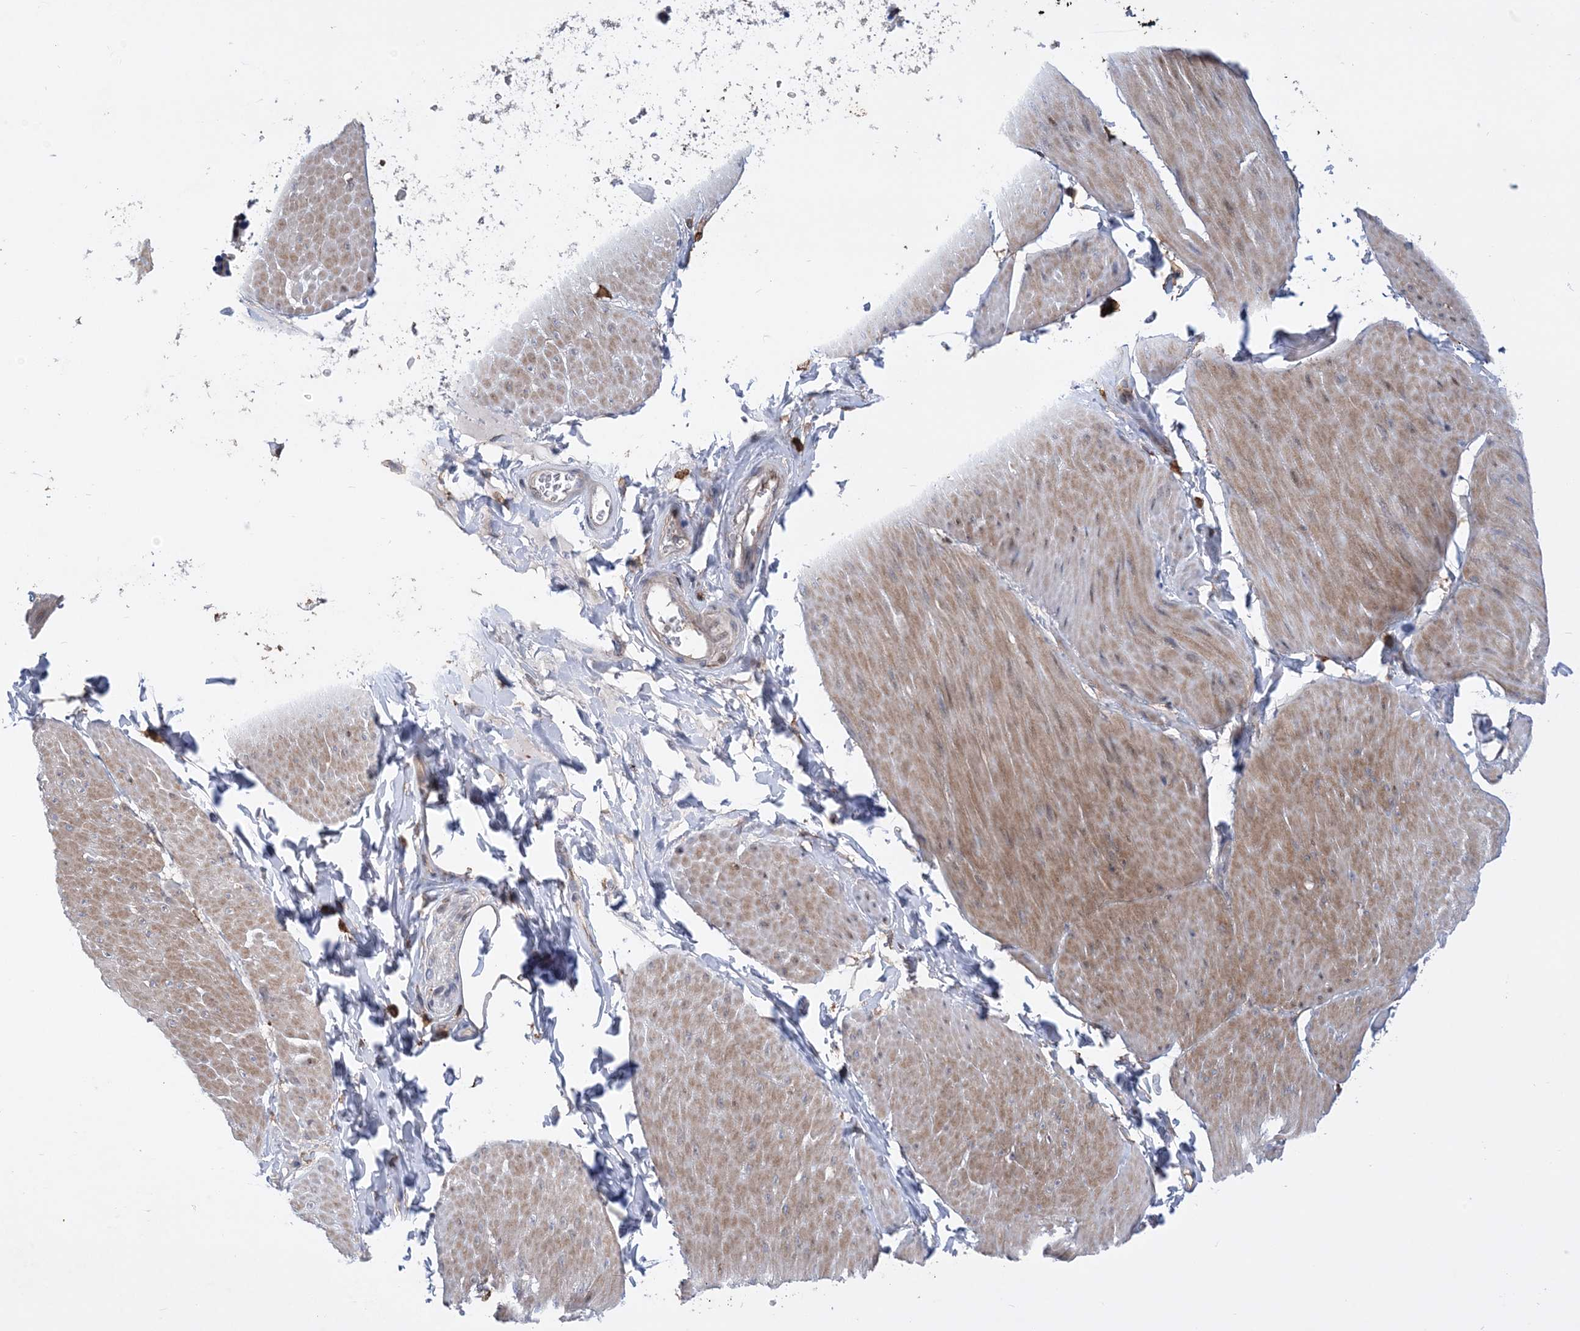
{"staining": {"intensity": "moderate", "quantity": ">75%", "location": "cytoplasmic/membranous"}, "tissue": "smooth muscle", "cell_type": "Smooth muscle cells", "image_type": "normal", "snomed": [{"axis": "morphology", "description": "Urothelial carcinoma, High grade"}, {"axis": "topography", "description": "Urinary bladder"}], "caption": "Smooth muscle stained for a protein (brown) displays moderate cytoplasmic/membranous positive expression in approximately >75% of smooth muscle cells.", "gene": "RNPEPL1", "patient": {"sex": "male", "age": 46}}